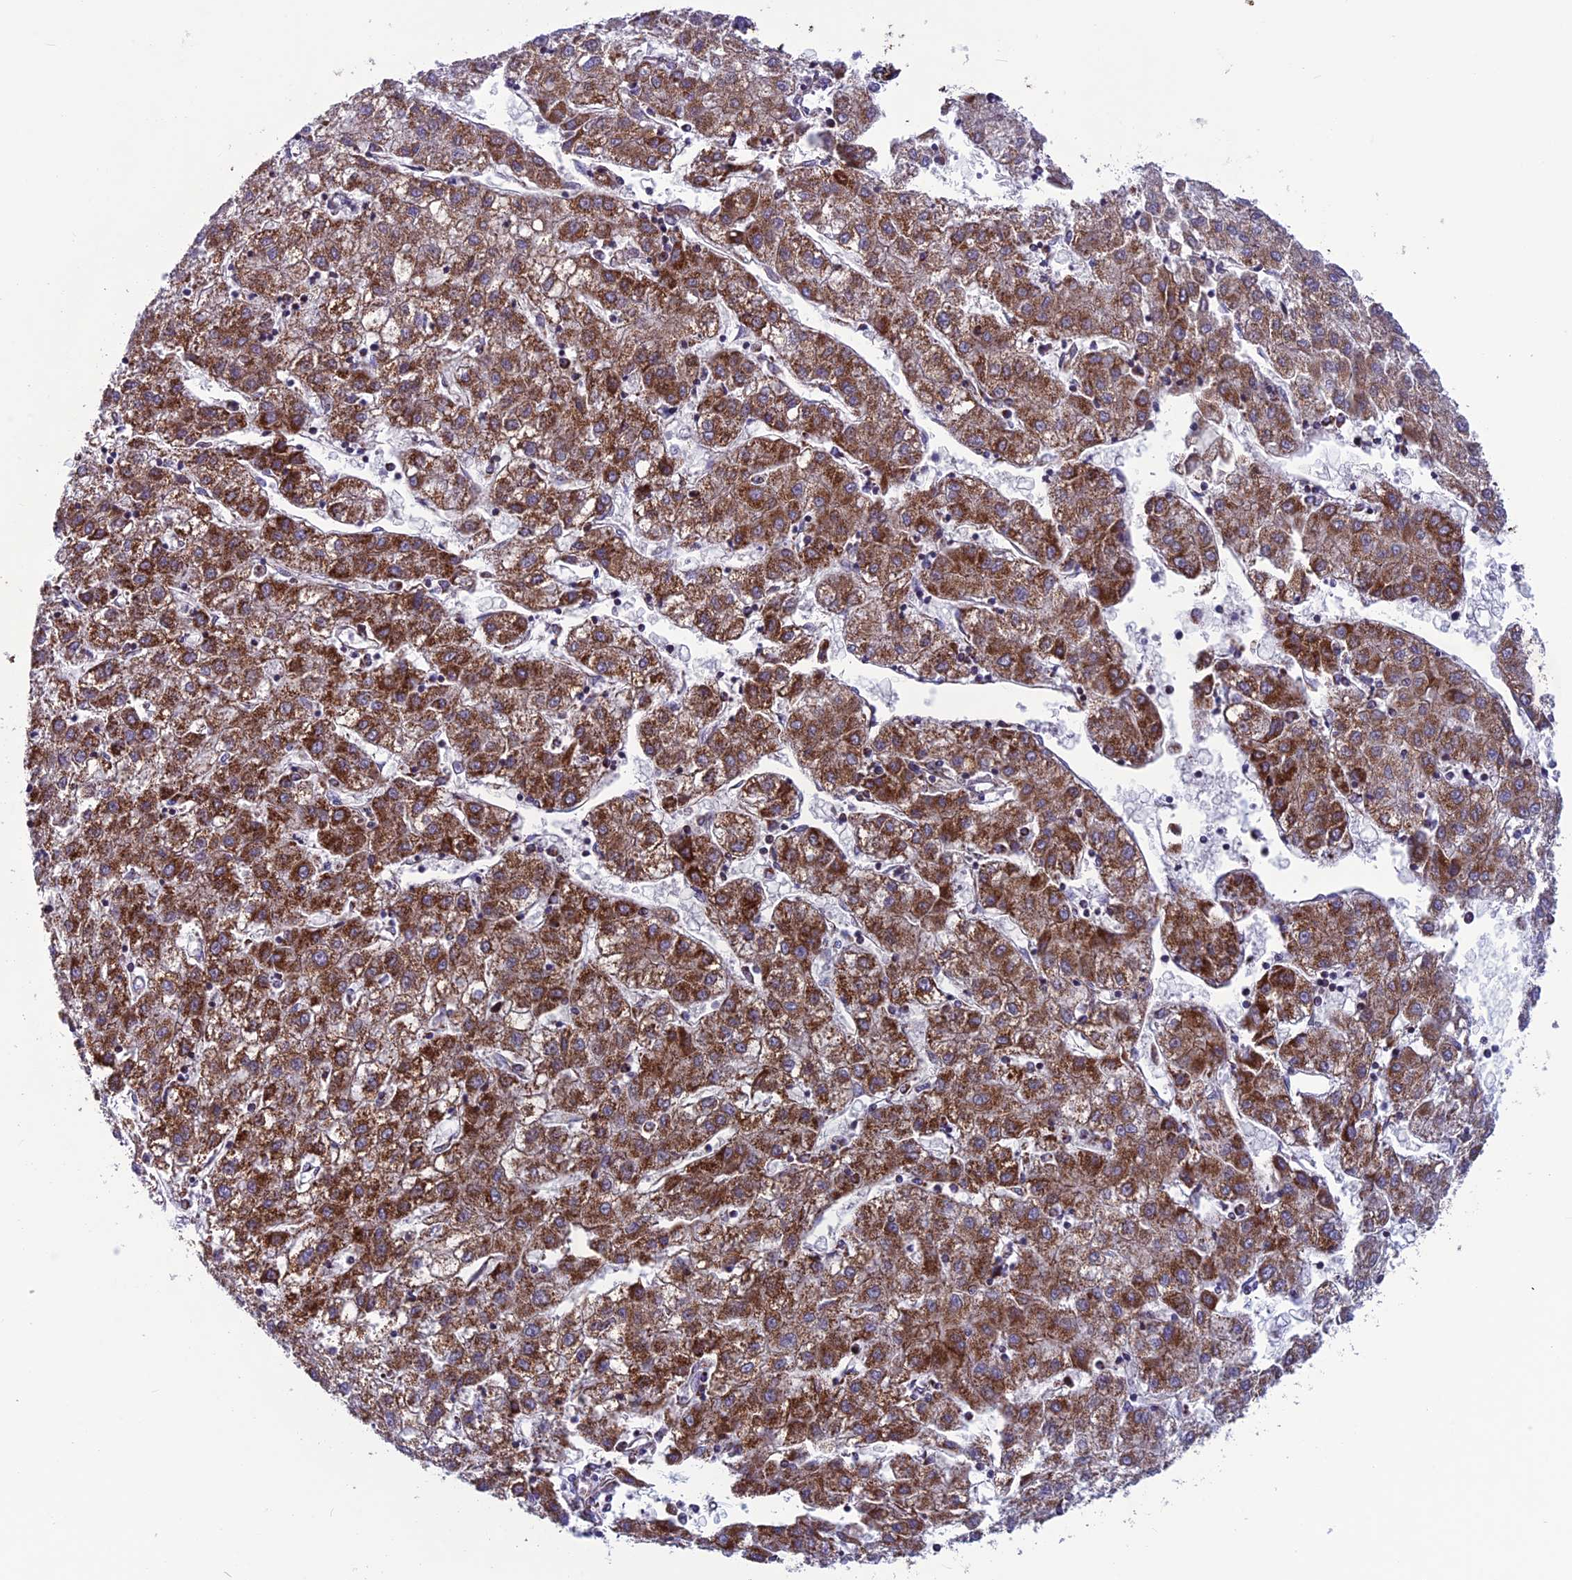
{"staining": {"intensity": "moderate", "quantity": ">75%", "location": "cytoplasmic/membranous"}, "tissue": "liver cancer", "cell_type": "Tumor cells", "image_type": "cancer", "snomed": [{"axis": "morphology", "description": "Carcinoma, Hepatocellular, NOS"}, {"axis": "topography", "description": "Liver"}], "caption": "Immunohistochemical staining of liver cancer reveals medium levels of moderate cytoplasmic/membranous positivity in approximately >75% of tumor cells.", "gene": "MRPS18B", "patient": {"sex": "male", "age": 72}}